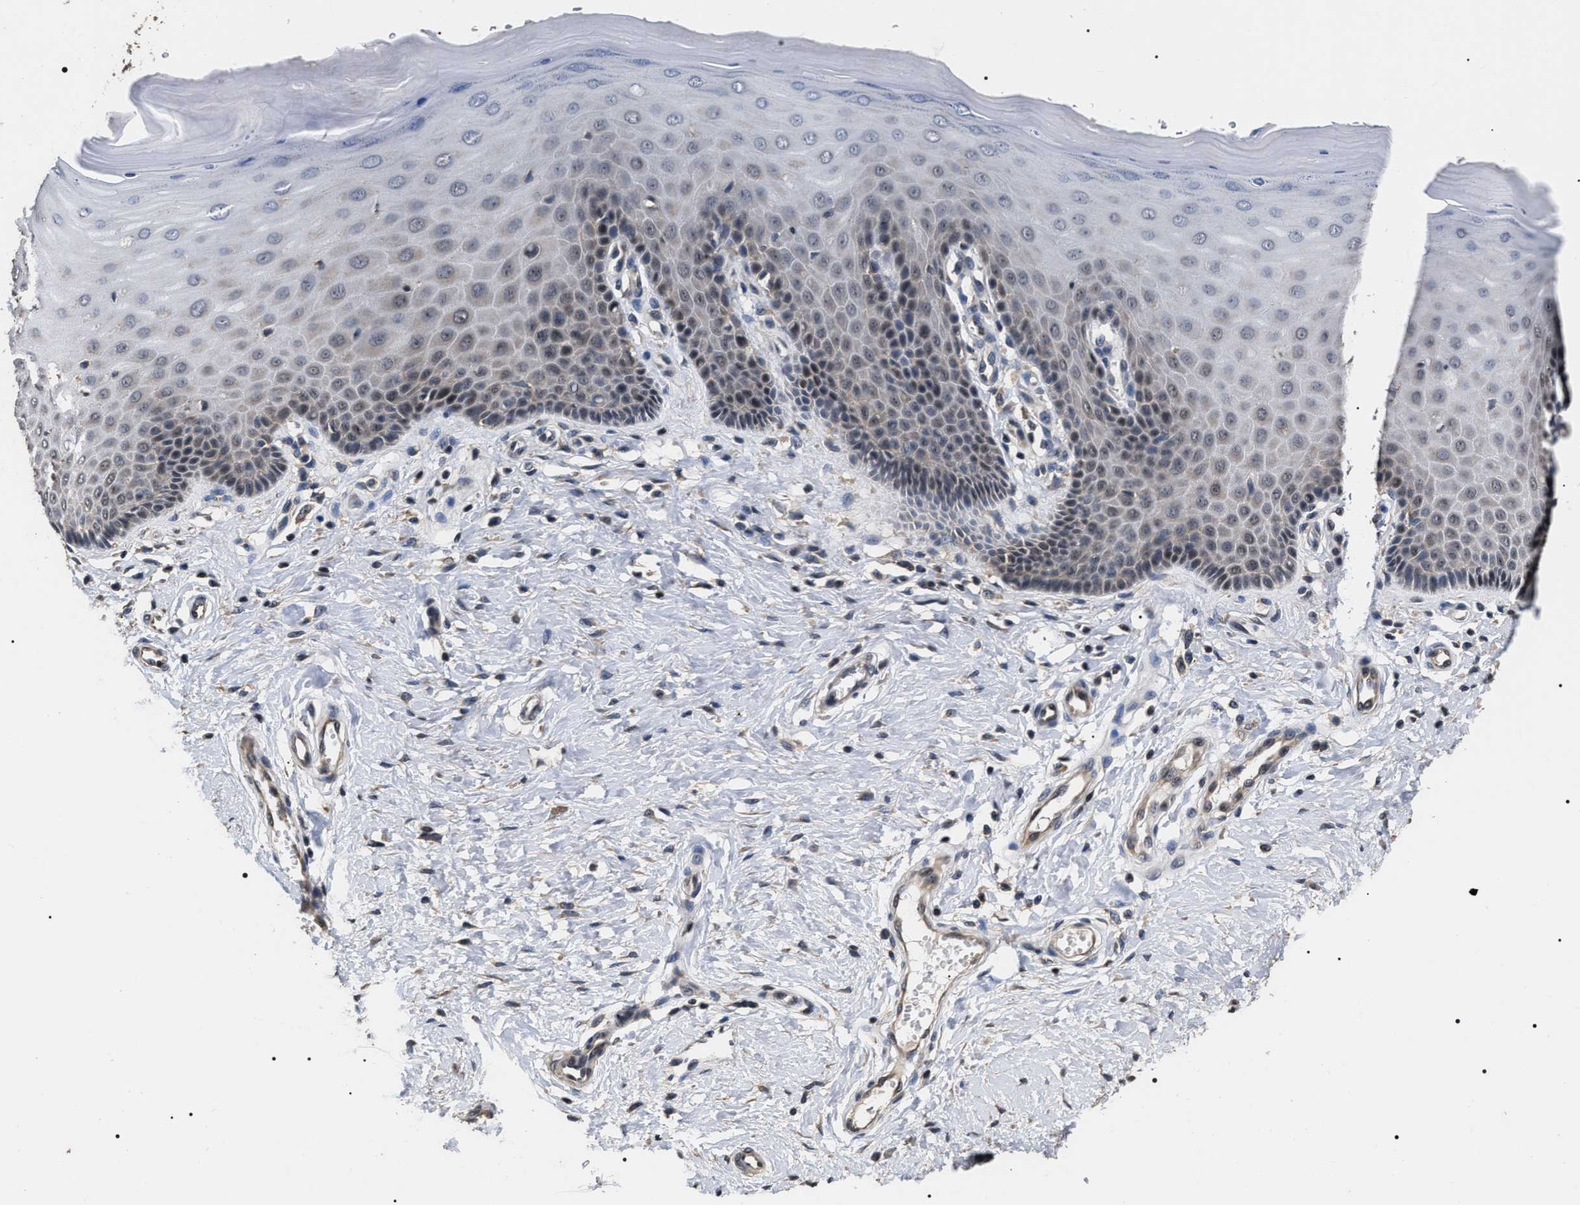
{"staining": {"intensity": "moderate", "quantity": "<25%", "location": "cytoplasmic/membranous"}, "tissue": "cervix", "cell_type": "Glandular cells", "image_type": "normal", "snomed": [{"axis": "morphology", "description": "Normal tissue, NOS"}, {"axis": "topography", "description": "Cervix"}], "caption": "Protein staining of benign cervix exhibits moderate cytoplasmic/membranous expression in about <25% of glandular cells.", "gene": "UPF3A", "patient": {"sex": "female", "age": 55}}